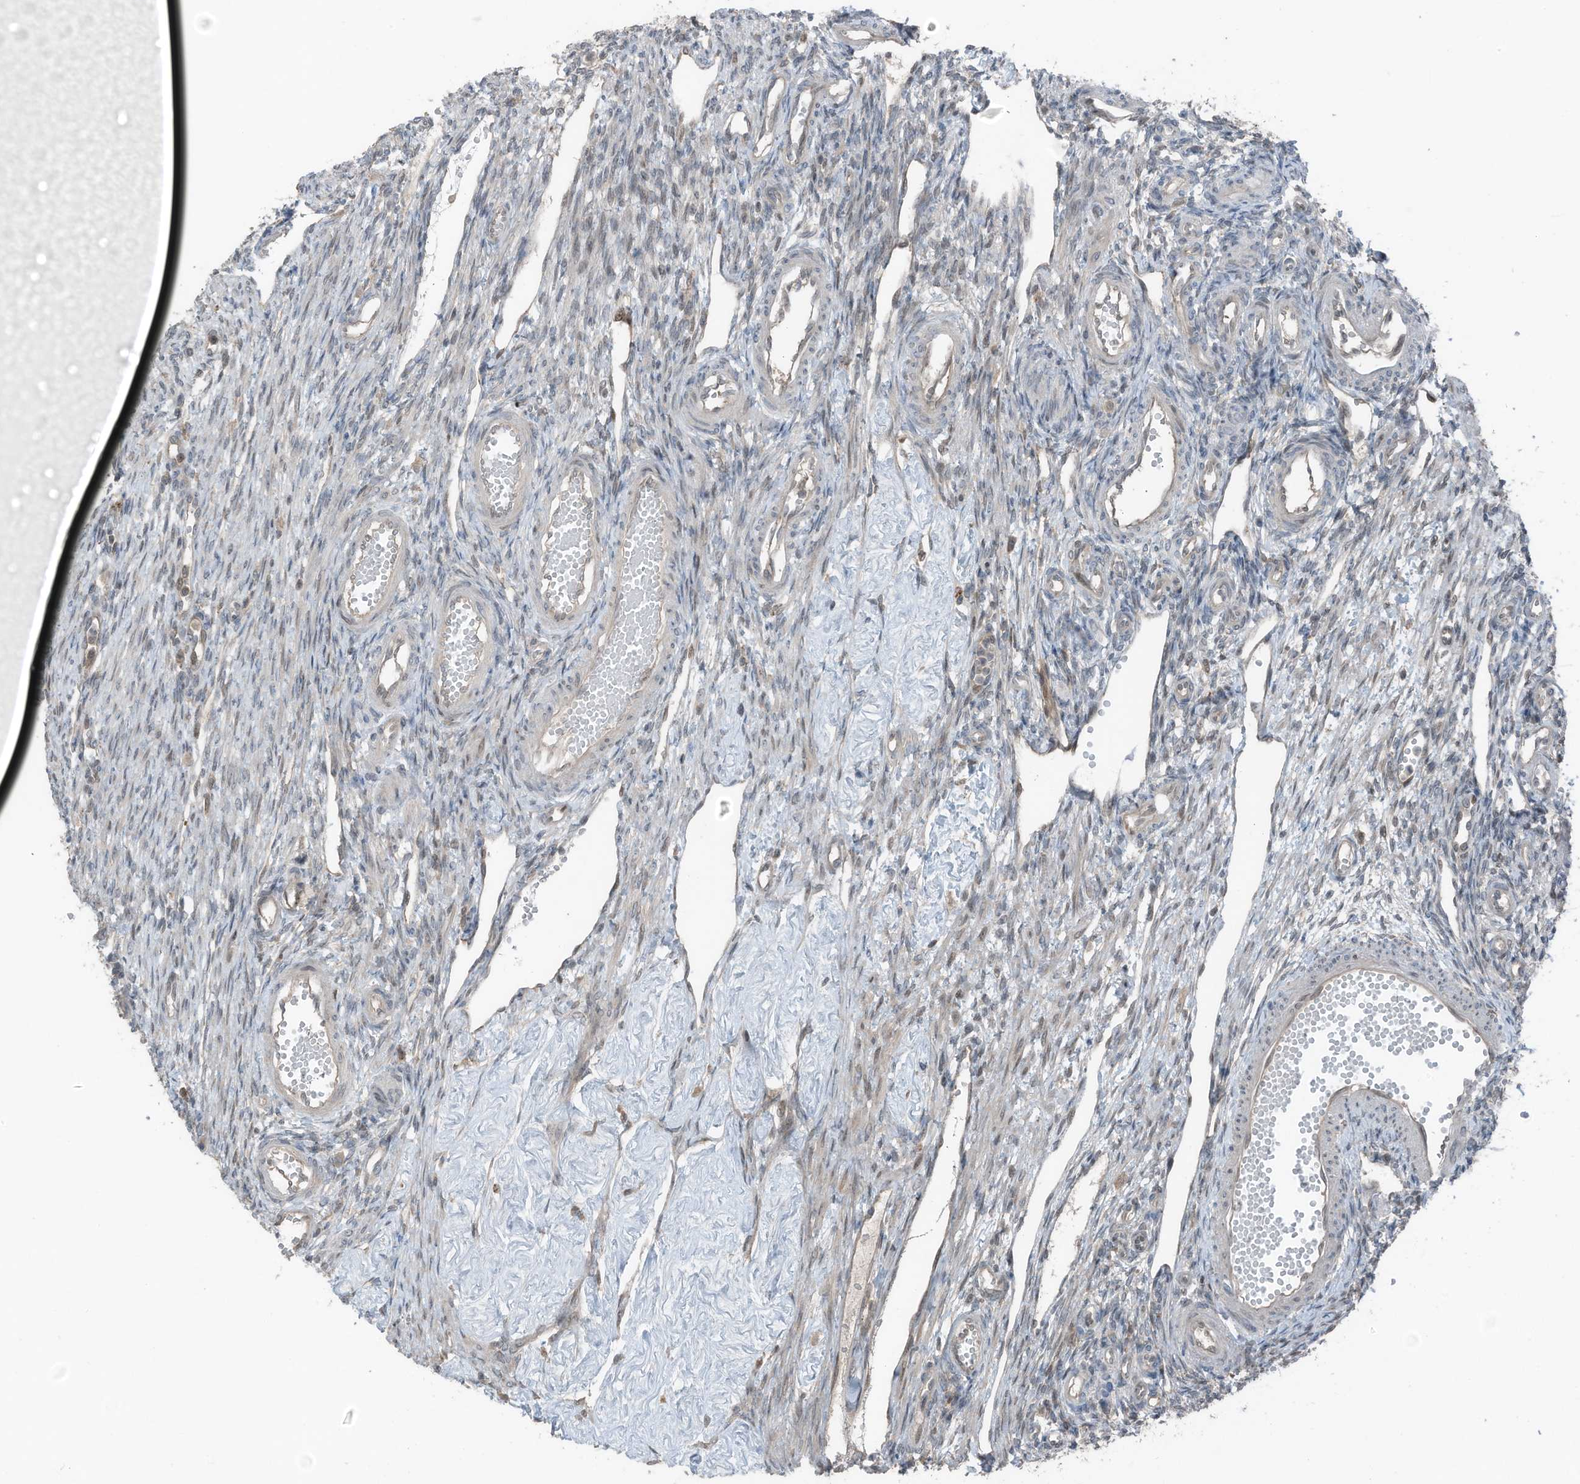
{"staining": {"intensity": "weak", "quantity": "<25%", "location": "nuclear"}, "tissue": "ovary", "cell_type": "Ovarian stroma cells", "image_type": "normal", "snomed": [{"axis": "morphology", "description": "Normal tissue, NOS"}, {"axis": "morphology", "description": "Cyst, NOS"}, {"axis": "topography", "description": "Ovary"}], "caption": "Protein analysis of benign ovary reveals no significant expression in ovarian stroma cells. The staining is performed using DAB (3,3'-diaminobenzidine) brown chromogen with nuclei counter-stained in using hematoxylin.", "gene": "TXNDC9", "patient": {"sex": "female", "age": 33}}